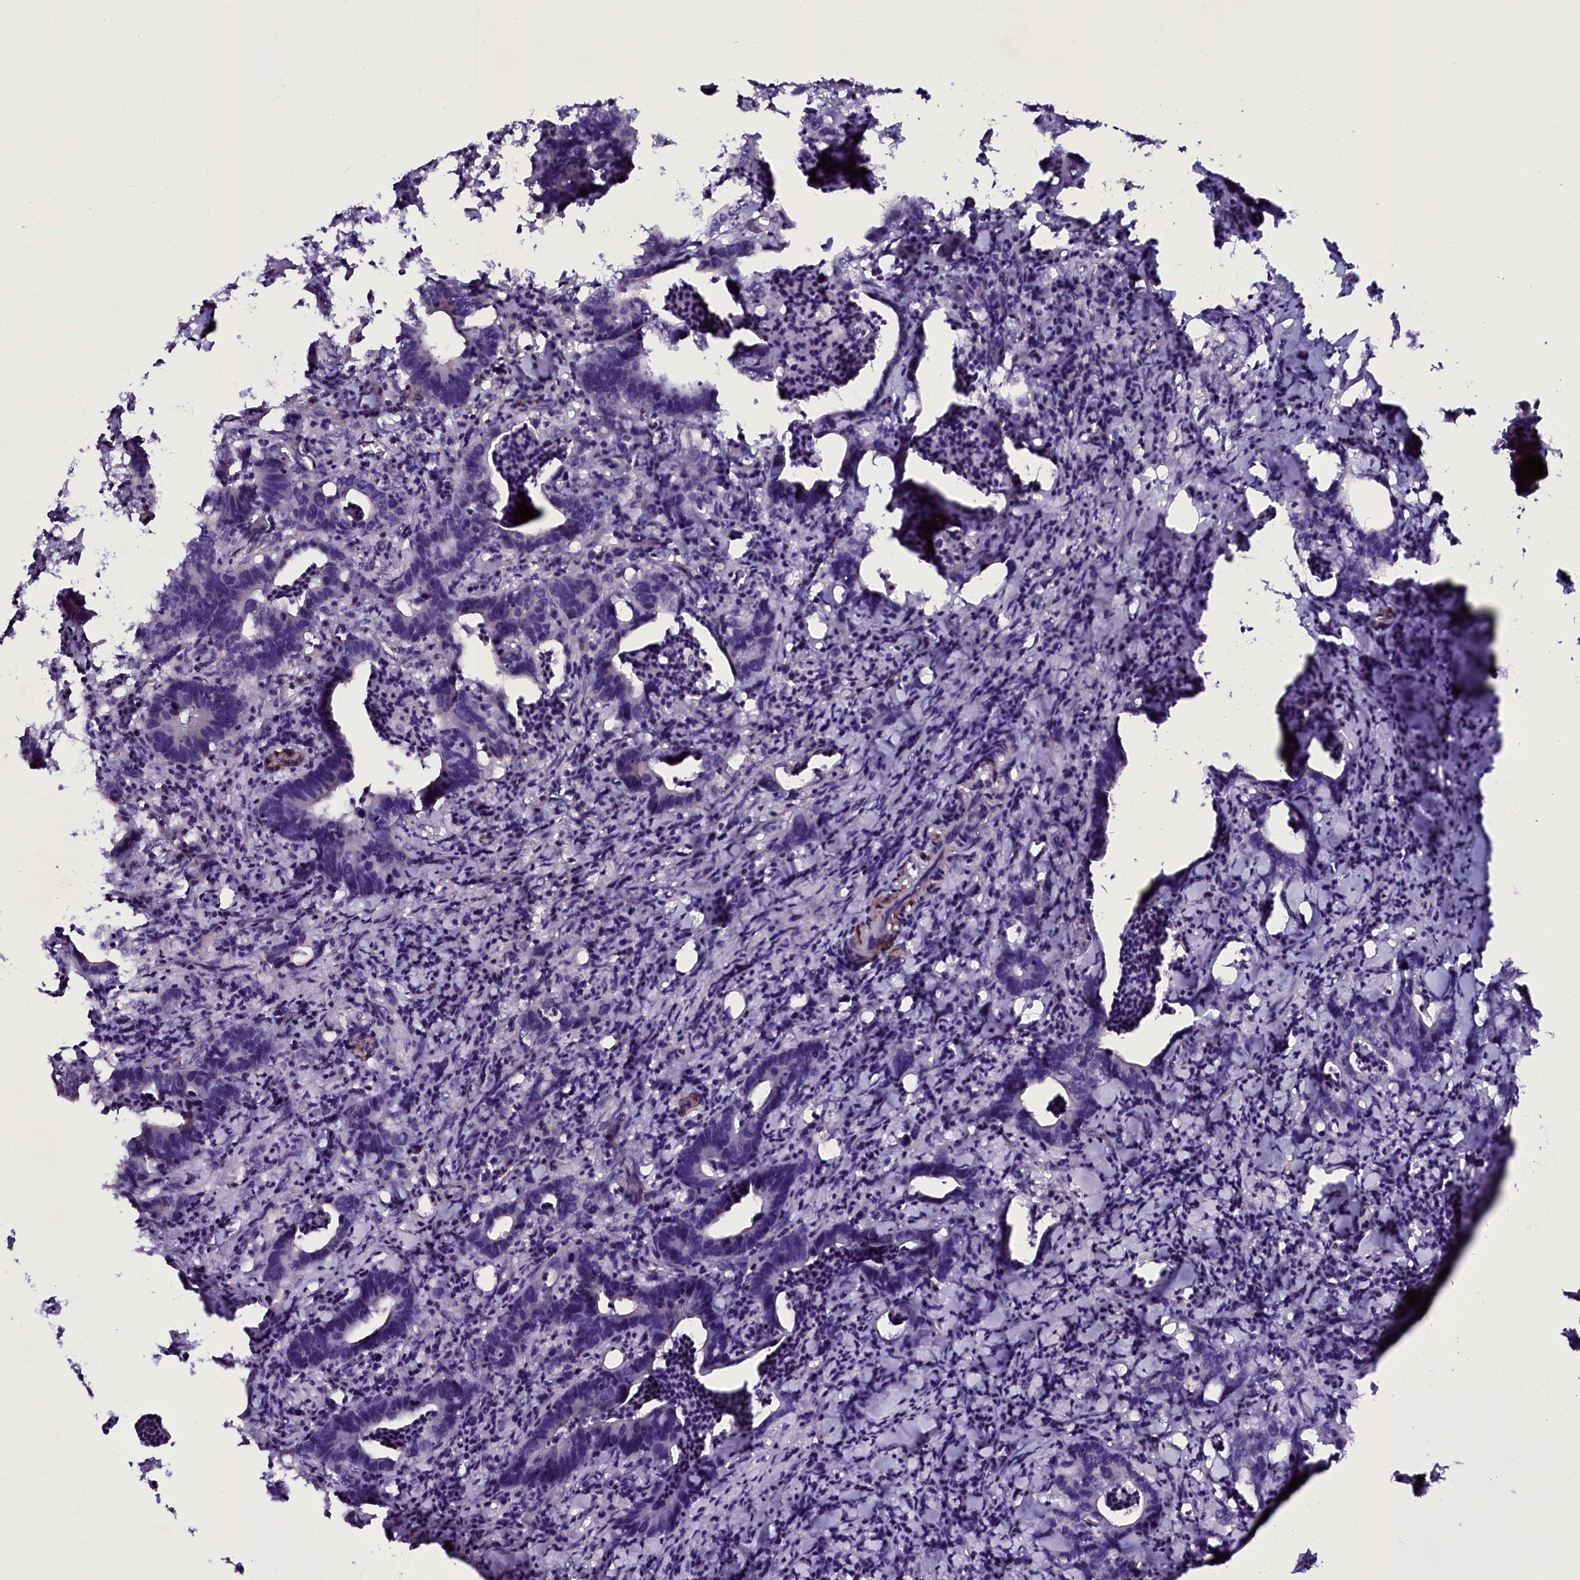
{"staining": {"intensity": "negative", "quantity": "none", "location": "none"}, "tissue": "colorectal cancer", "cell_type": "Tumor cells", "image_type": "cancer", "snomed": [{"axis": "morphology", "description": "Adenocarcinoma, NOS"}, {"axis": "topography", "description": "Colon"}], "caption": "The immunohistochemistry (IHC) image has no significant positivity in tumor cells of colorectal adenocarcinoma tissue.", "gene": "MEX3C", "patient": {"sex": "female", "age": 75}}